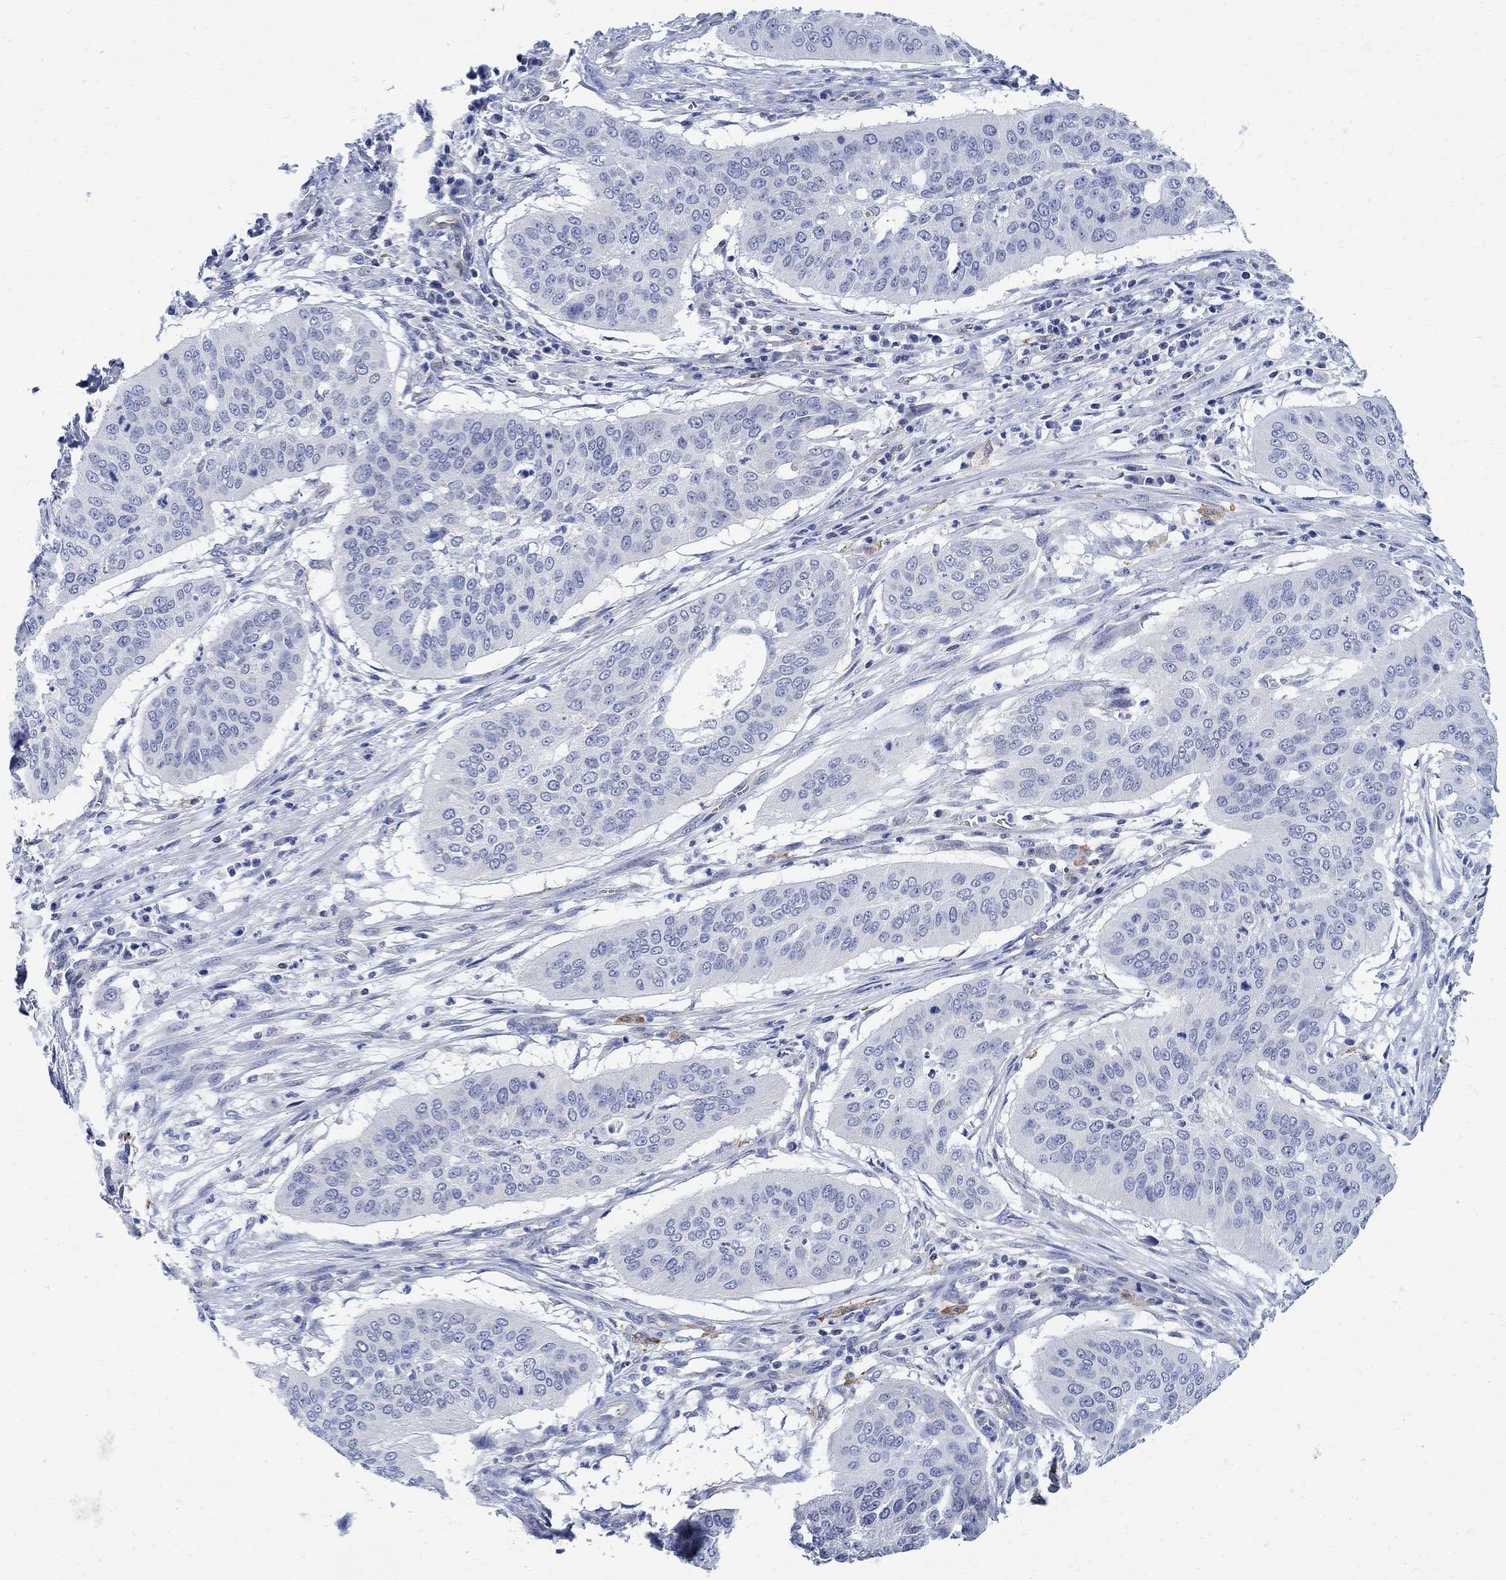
{"staining": {"intensity": "negative", "quantity": "none", "location": "none"}, "tissue": "cervical cancer", "cell_type": "Tumor cells", "image_type": "cancer", "snomed": [{"axis": "morphology", "description": "Squamous cell carcinoma, NOS"}, {"axis": "topography", "description": "Cervix"}], "caption": "Immunohistochemistry (IHC) of human cervical cancer (squamous cell carcinoma) demonstrates no positivity in tumor cells.", "gene": "PHF21B", "patient": {"sex": "female", "age": 39}}